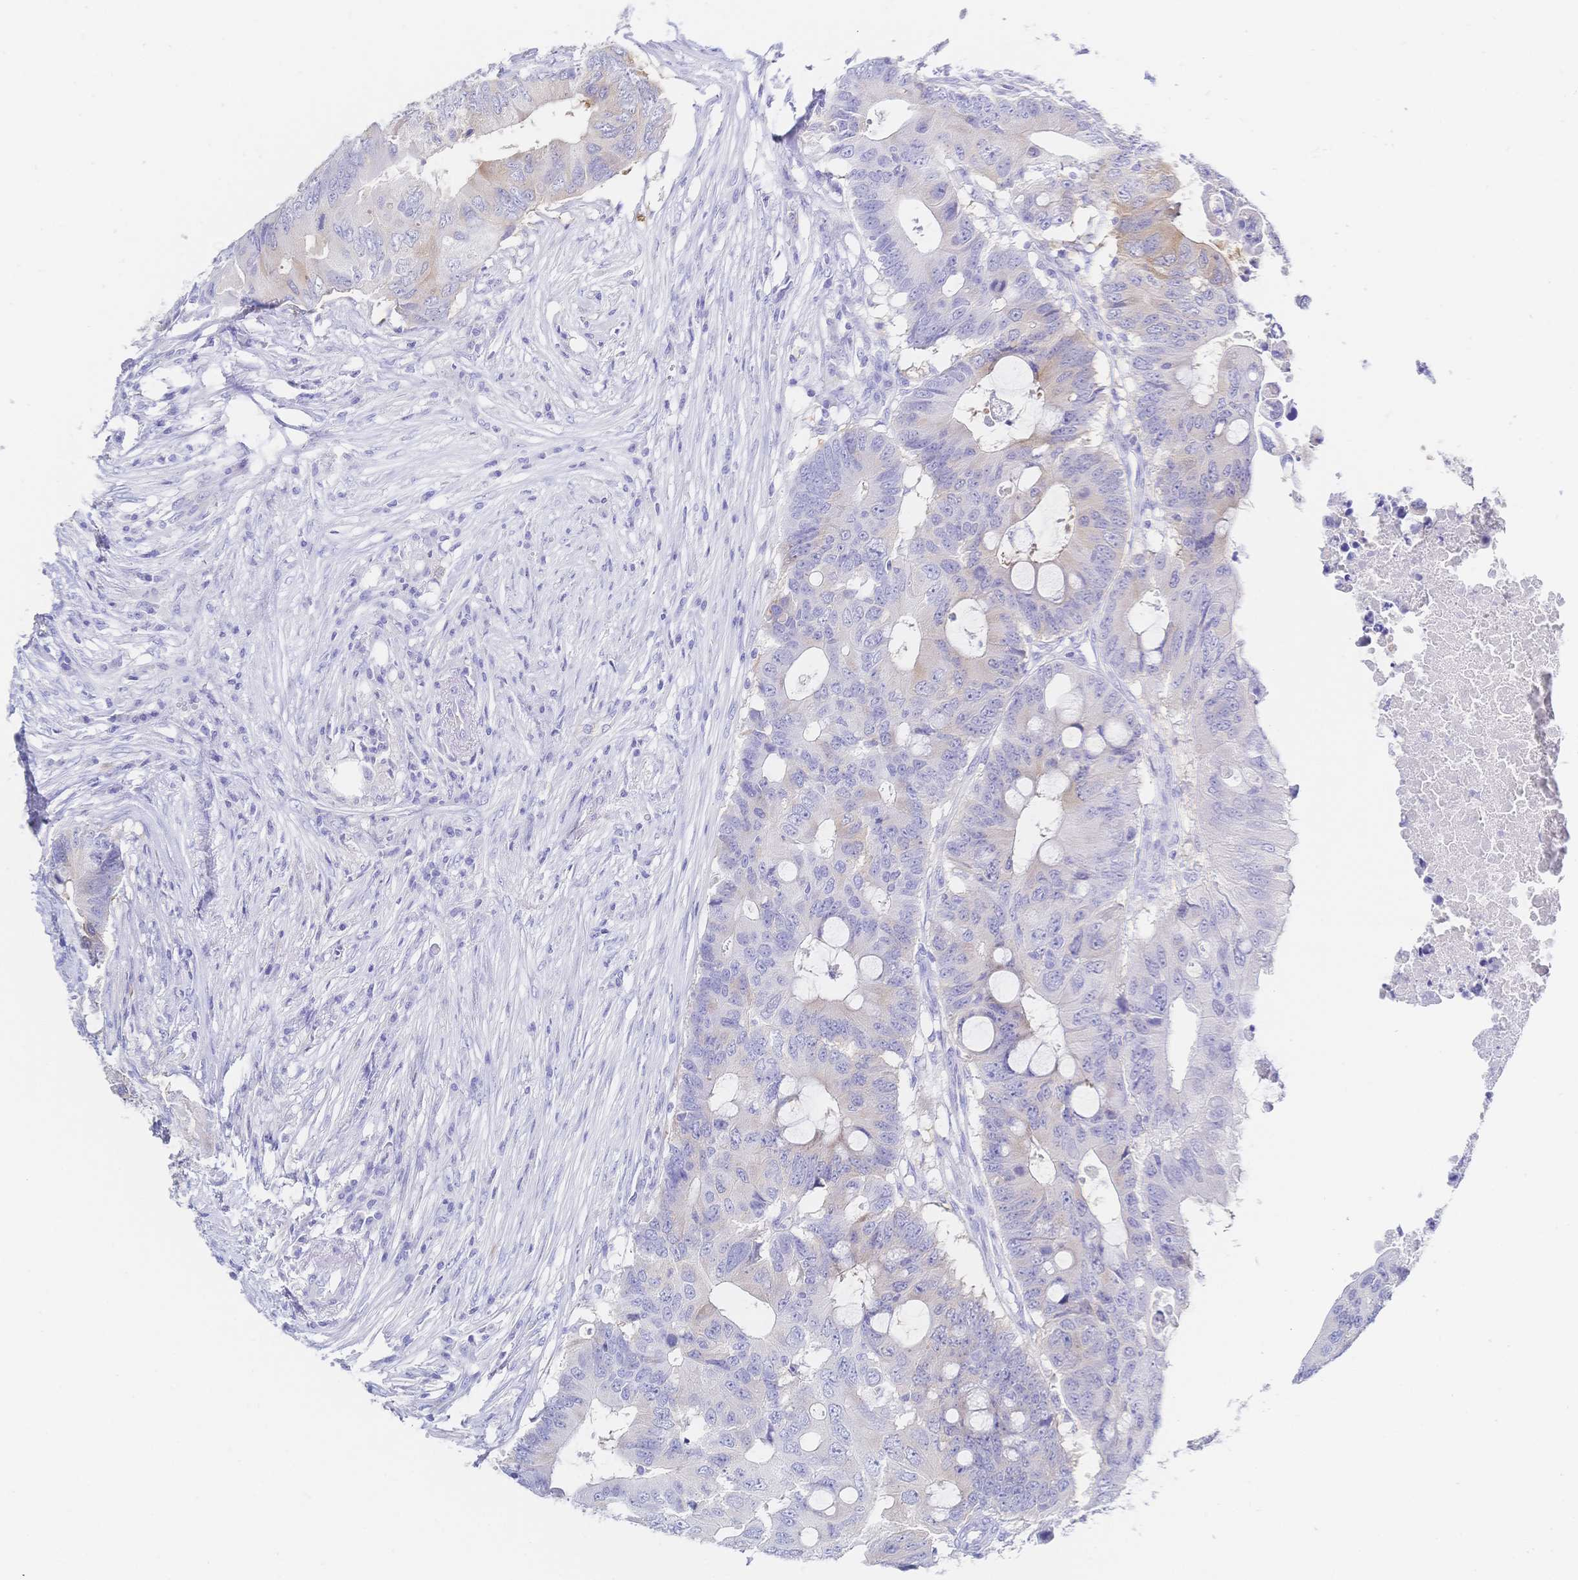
{"staining": {"intensity": "moderate", "quantity": "<25%", "location": "cytoplasmic/membranous"}, "tissue": "colorectal cancer", "cell_type": "Tumor cells", "image_type": "cancer", "snomed": [{"axis": "morphology", "description": "Adenocarcinoma, NOS"}, {"axis": "topography", "description": "Colon"}], "caption": "About <25% of tumor cells in human colorectal cancer (adenocarcinoma) demonstrate moderate cytoplasmic/membranous protein expression as visualized by brown immunohistochemical staining.", "gene": "RRM1", "patient": {"sex": "male", "age": 71}}